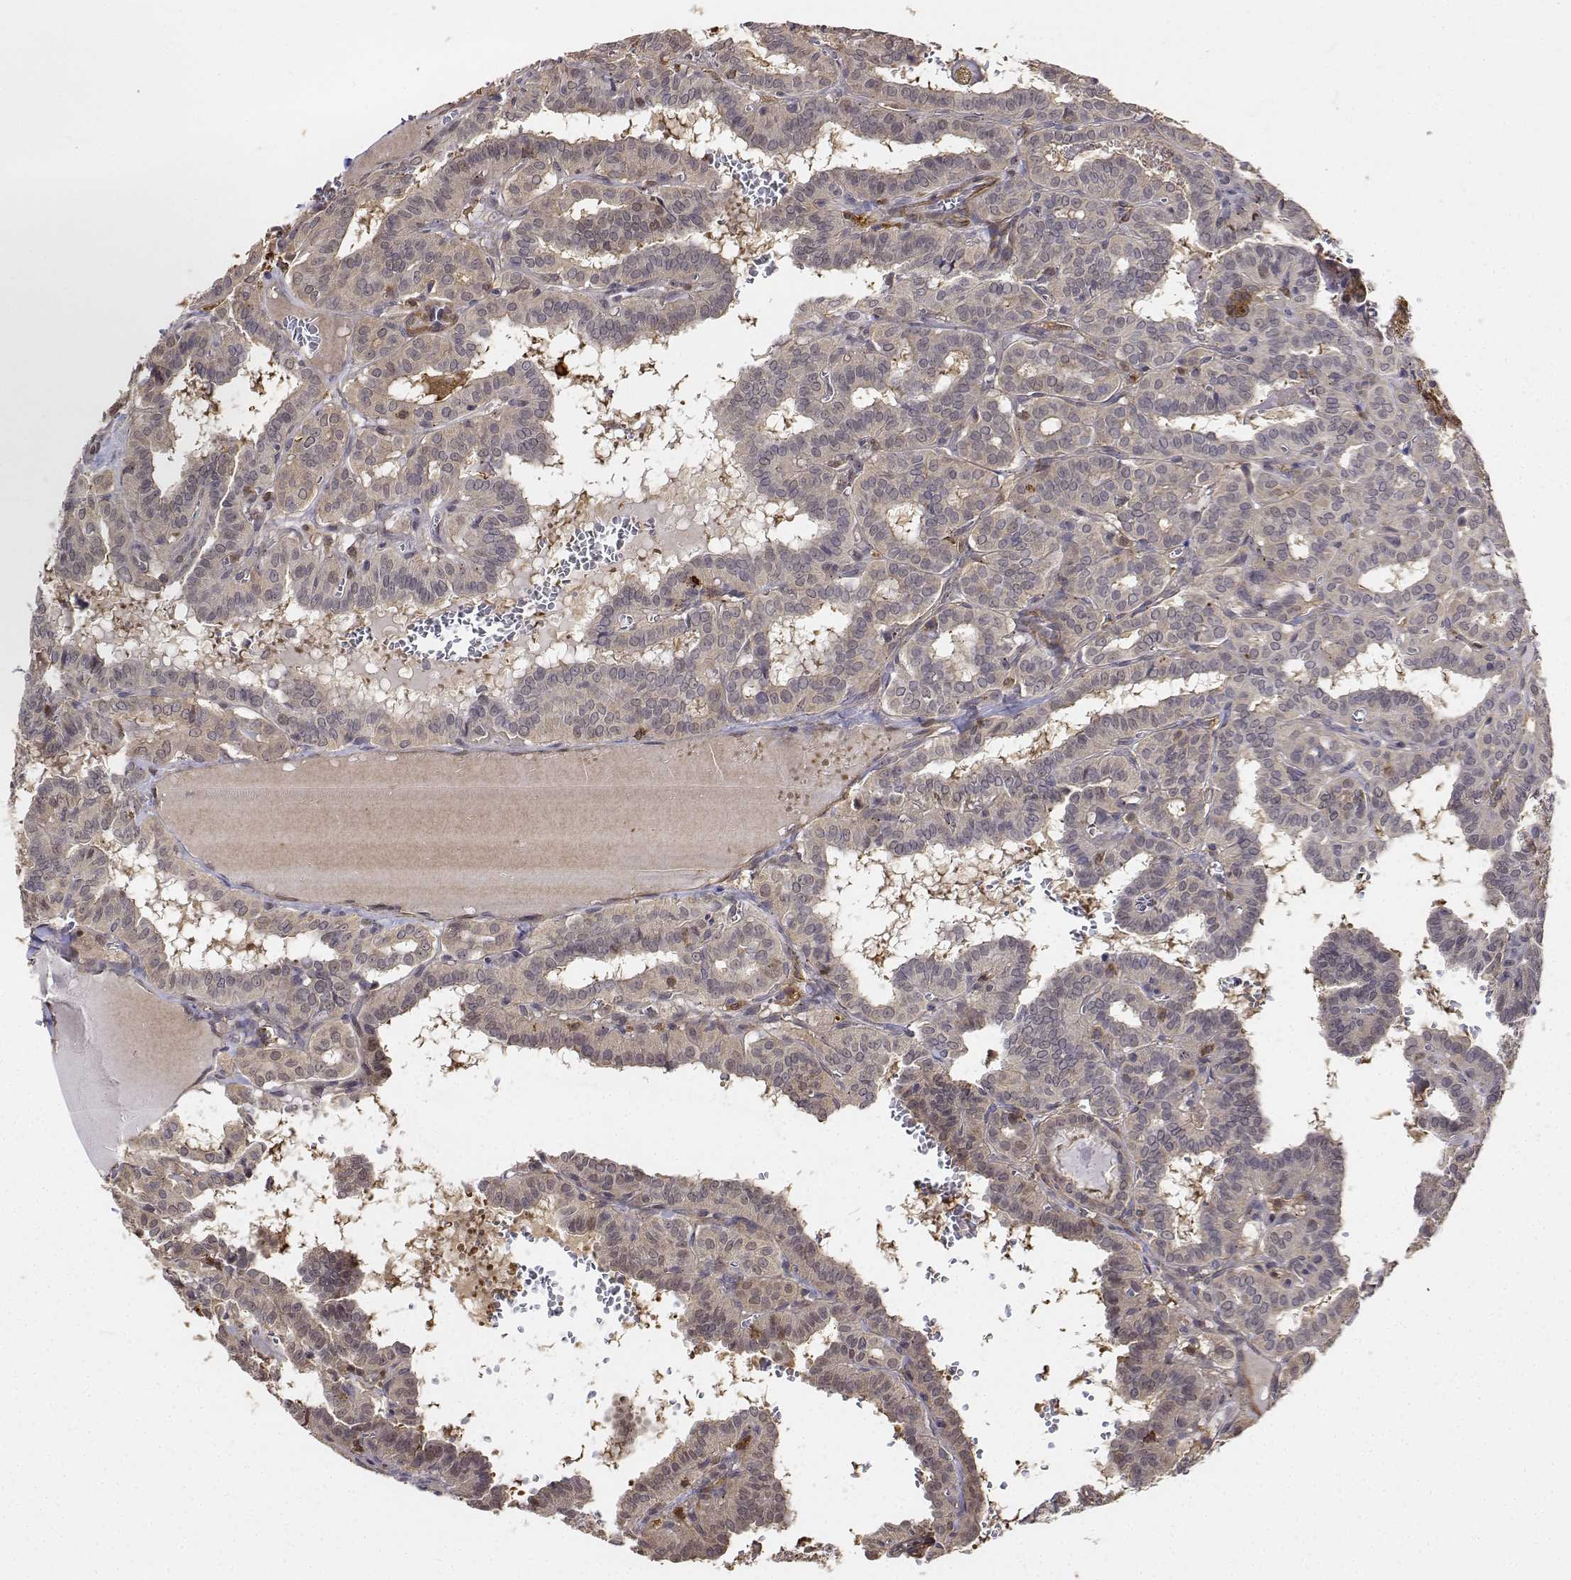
{"staining": {"intensity": "negative", "quantity": "none", "location": "none"}, "tissue": "thyroid cancer", "cell_type": "Tumor cells", "image_type": "cancer", "snomed": [{"axis": "morphology", "description": "Papillary adenocarcinoma, NOS"}, {"axis": "topography", "description": "Thyroid gland"}], "caption": "Tumor cells show no significant positivity in thyroid papillary adenocarcinoma.", "gene": "PCID2", "patient": {"sex": "female", "age": 21}}